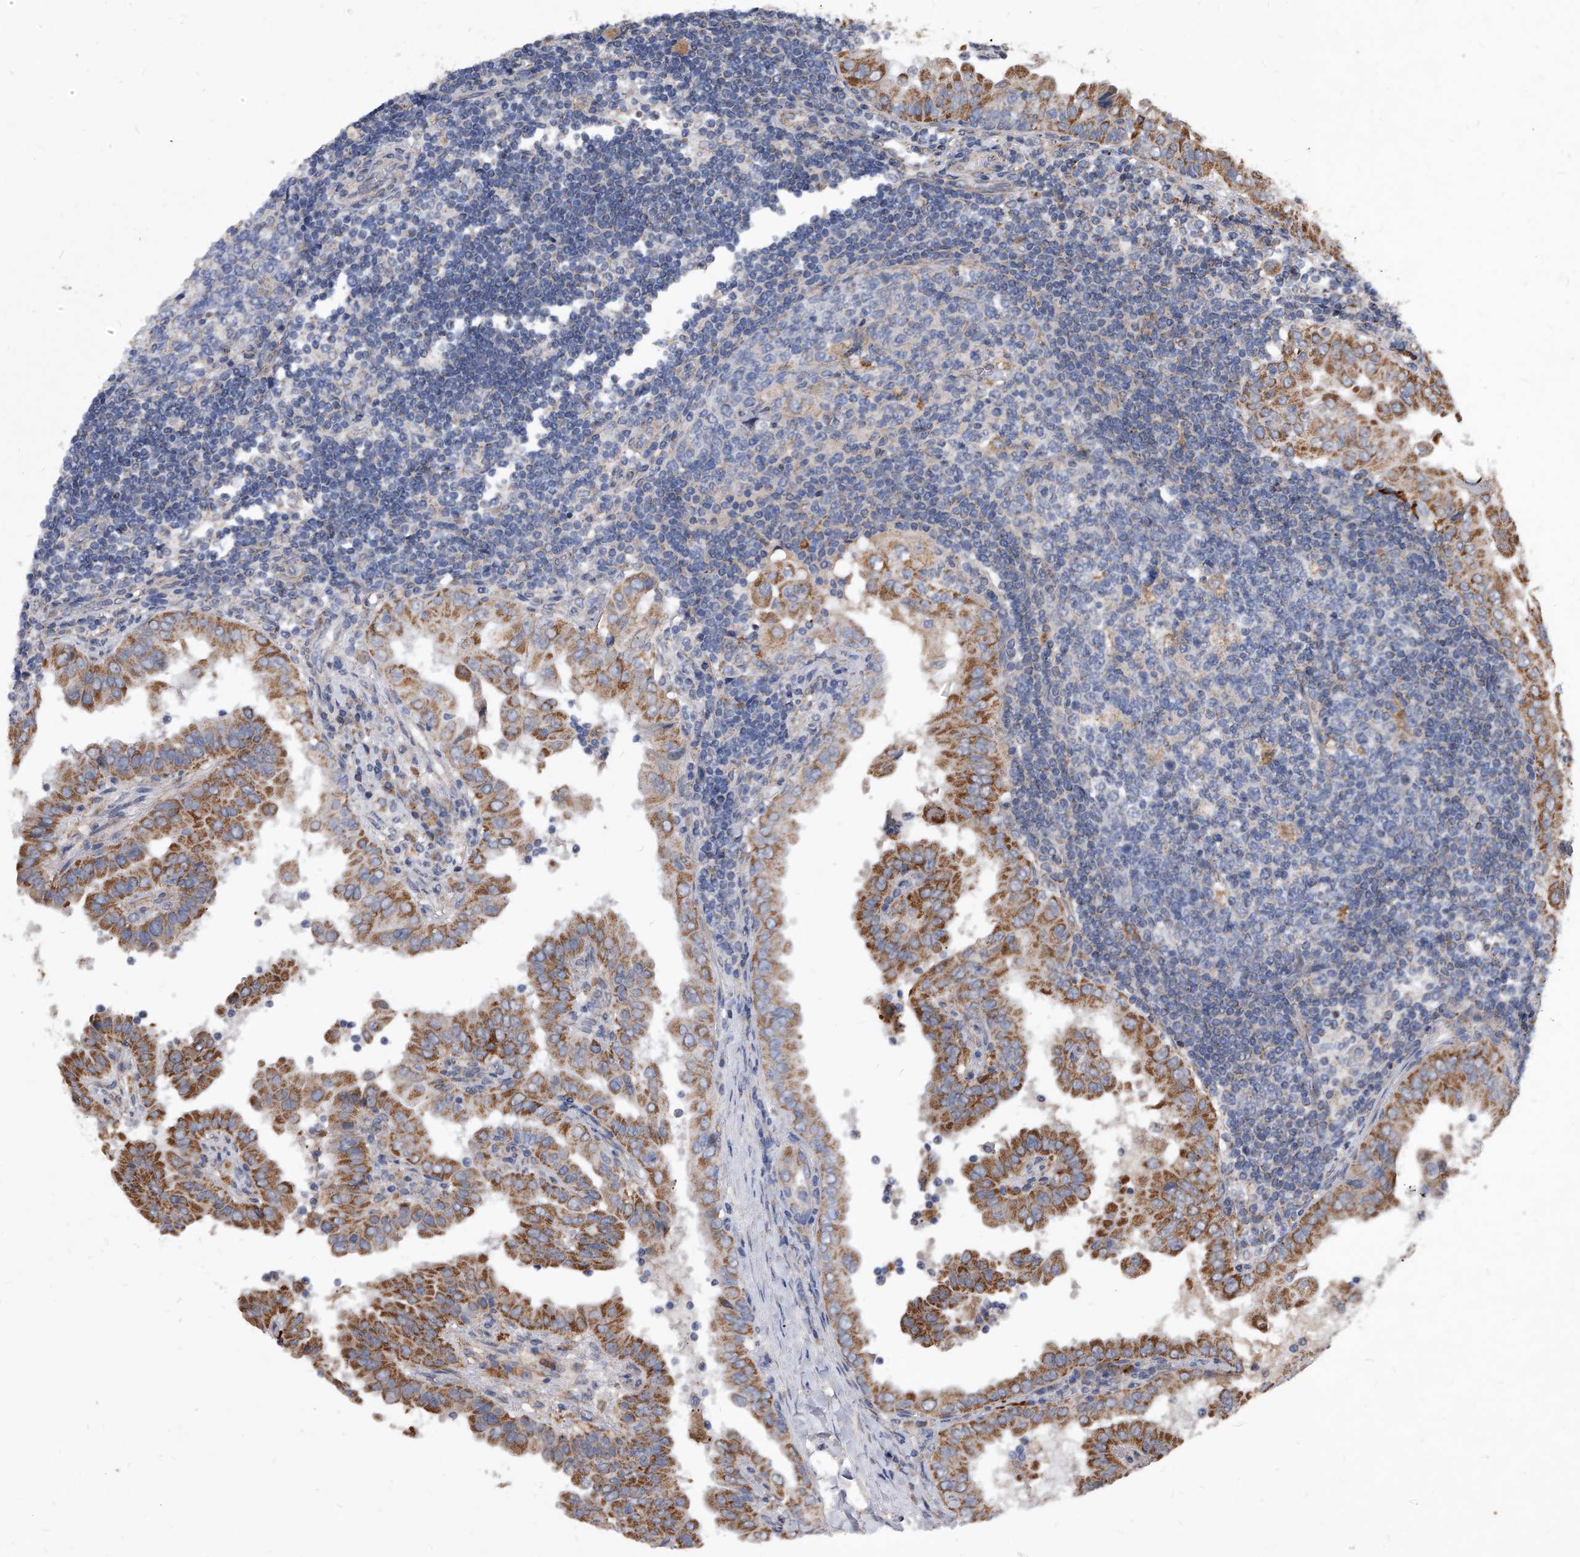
{"staining": {"intensity": "moderate", "quantity": ">75%", "location": "cytoplasmic/membranous"}, "tissue": "thyroid cancer", "cell_type": "Tumor cells", "image_type": "cancer", "snomed": [{"axis": "morphology", "description": "Papillary adenocarcinoma, NOS"}, {"axis": "topography", "description": "Thyroid gland"}], "caption": "High-magnification brightfield microscopy of papillary adenocarcinoma (thyroid) stained with DAB (3,3'-diaminobenzidine) (brown) and counterstained with hematoxylin (blue). tumor cells exhibit moderate cytoplasmic/membranous staining is identified in approximately>75% of cells.", "gene": "SOBP", "patient": {"sex": "male", "age": 33}}